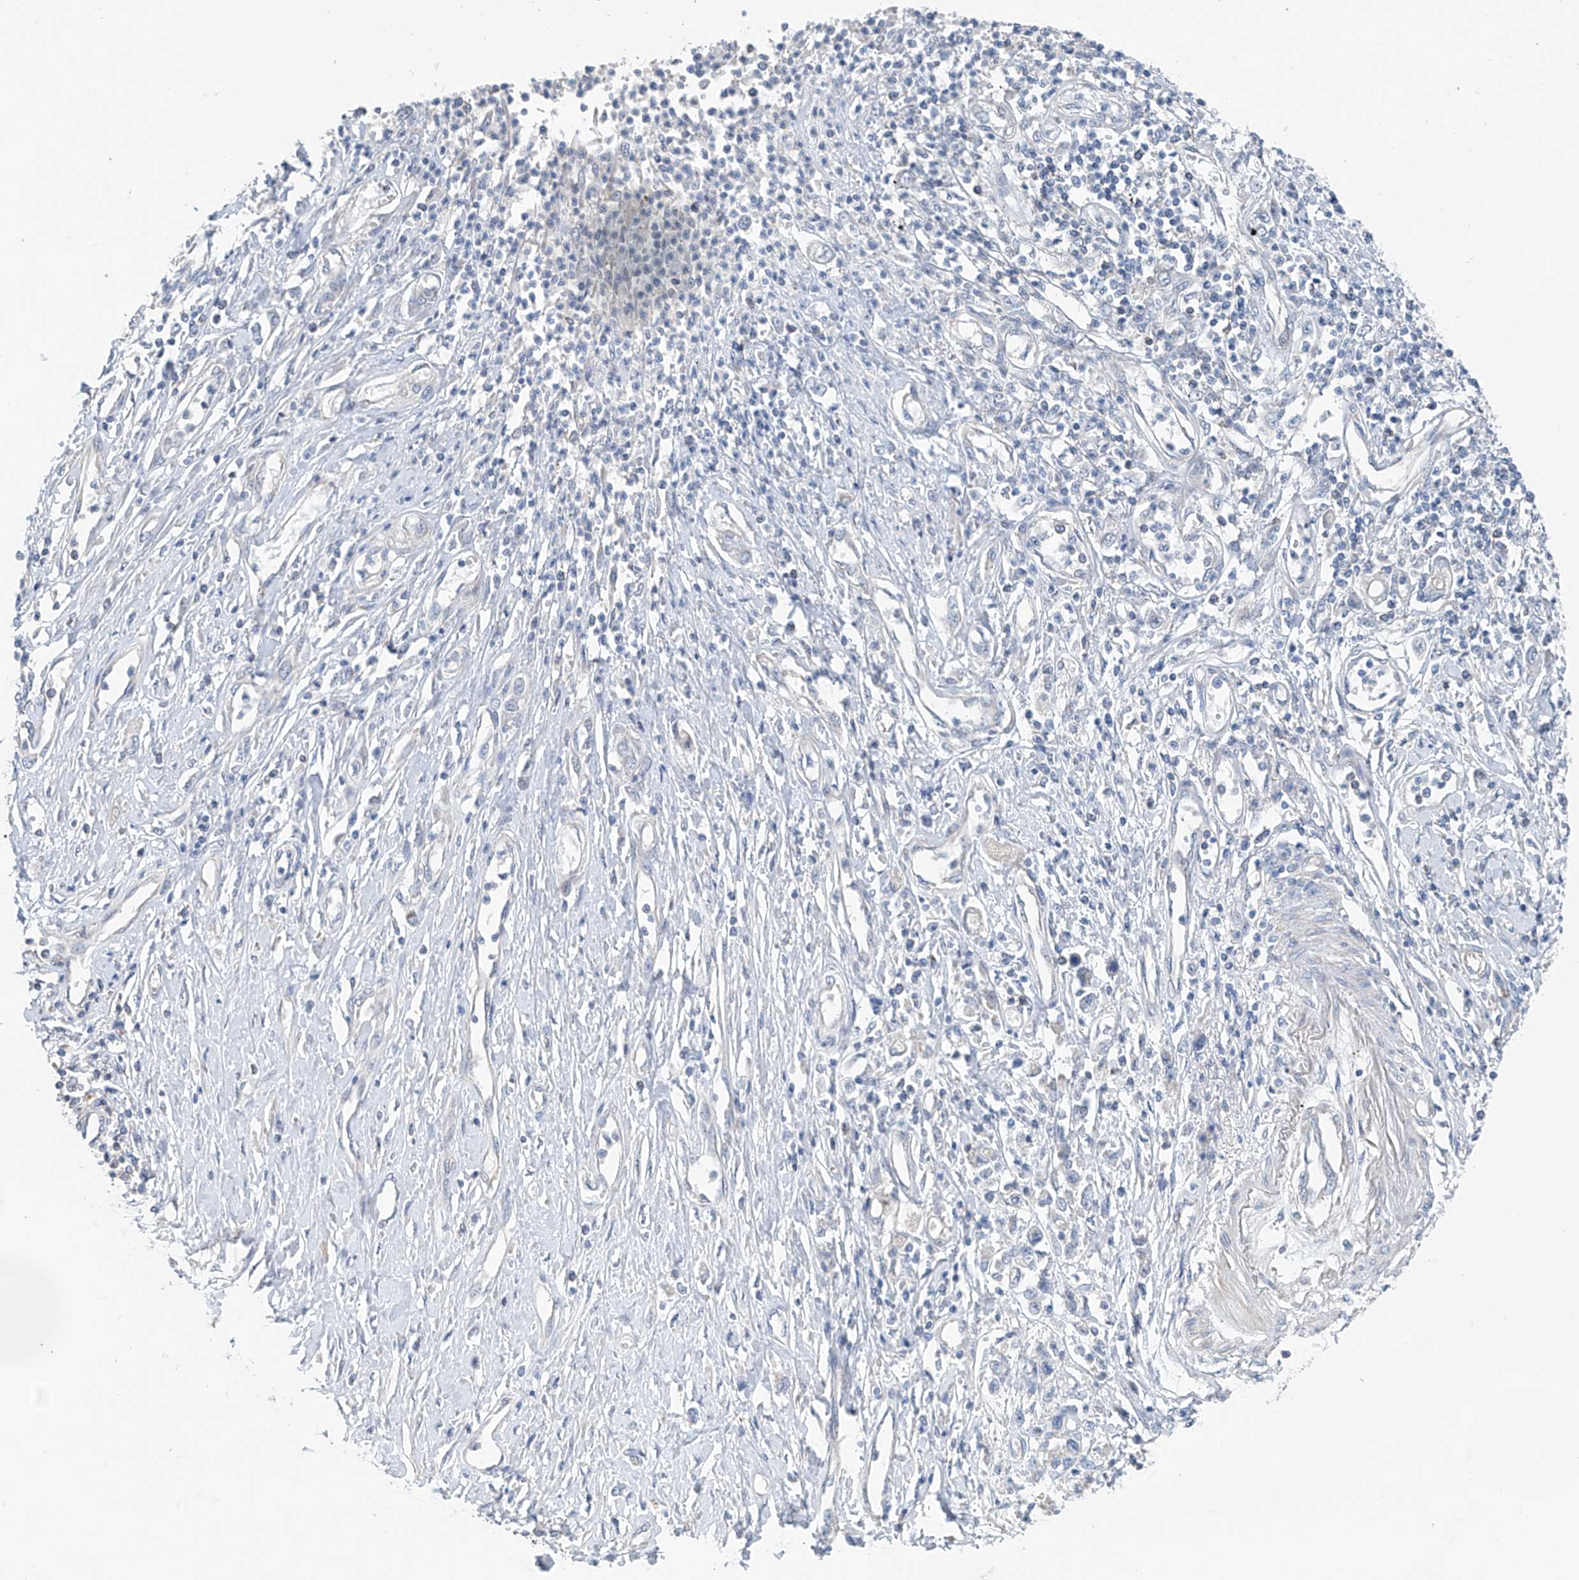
{"staining": {"intensity": "negative", "quantity": "none", "location": "none"}, "tissue": "stomach cancer", "cell_type": "Tumor cells", "image_type": "cancer", "snomed": [{"axis": "morphology", "description": "Adenocarcinoma, NOS"}, {"axis": "topography", "description": "Stomach"}], "caption": "Image shows no protein staining in tumor cells of stomach adenocarcinoma tissue.", "gene": "SYN3", "patient": {"sex": "female", "age": 76}}